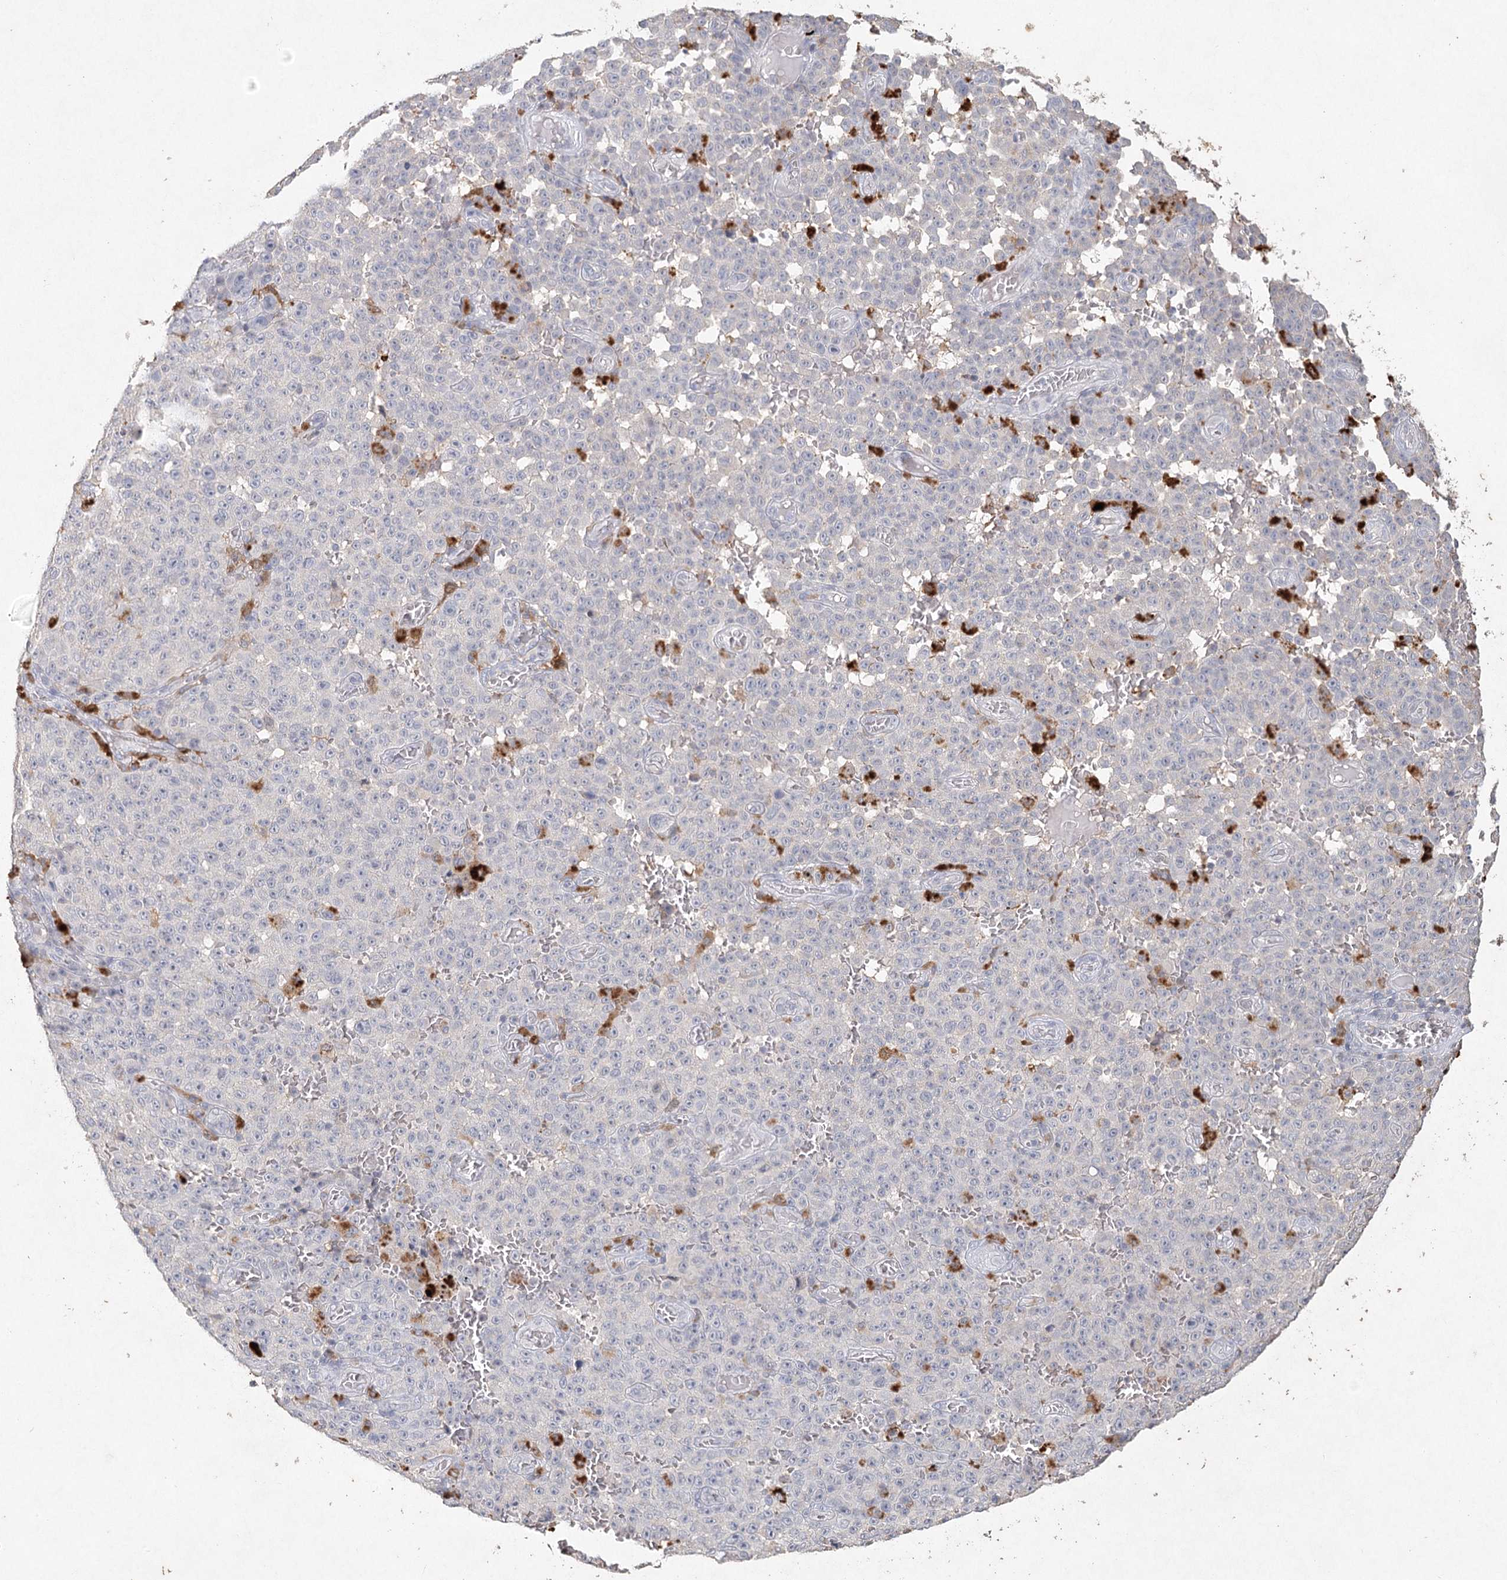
{"staining": {"intensity": "negative", "quantity": "none", "location": "none"}, "tissue": "melanoma", "cell_type": "Tumor cells", "image_type": "cancer", "snomed": [{"axis": "morphology", "description": "Malignant melanoma, NOS"}, {"axis": "topography", "description": "Skin"}], "caption": "Tumor cells show no significant expression in malignant melanoma.", "gene": "ARSI", "patient": {"sex": "female", "age": 82}}